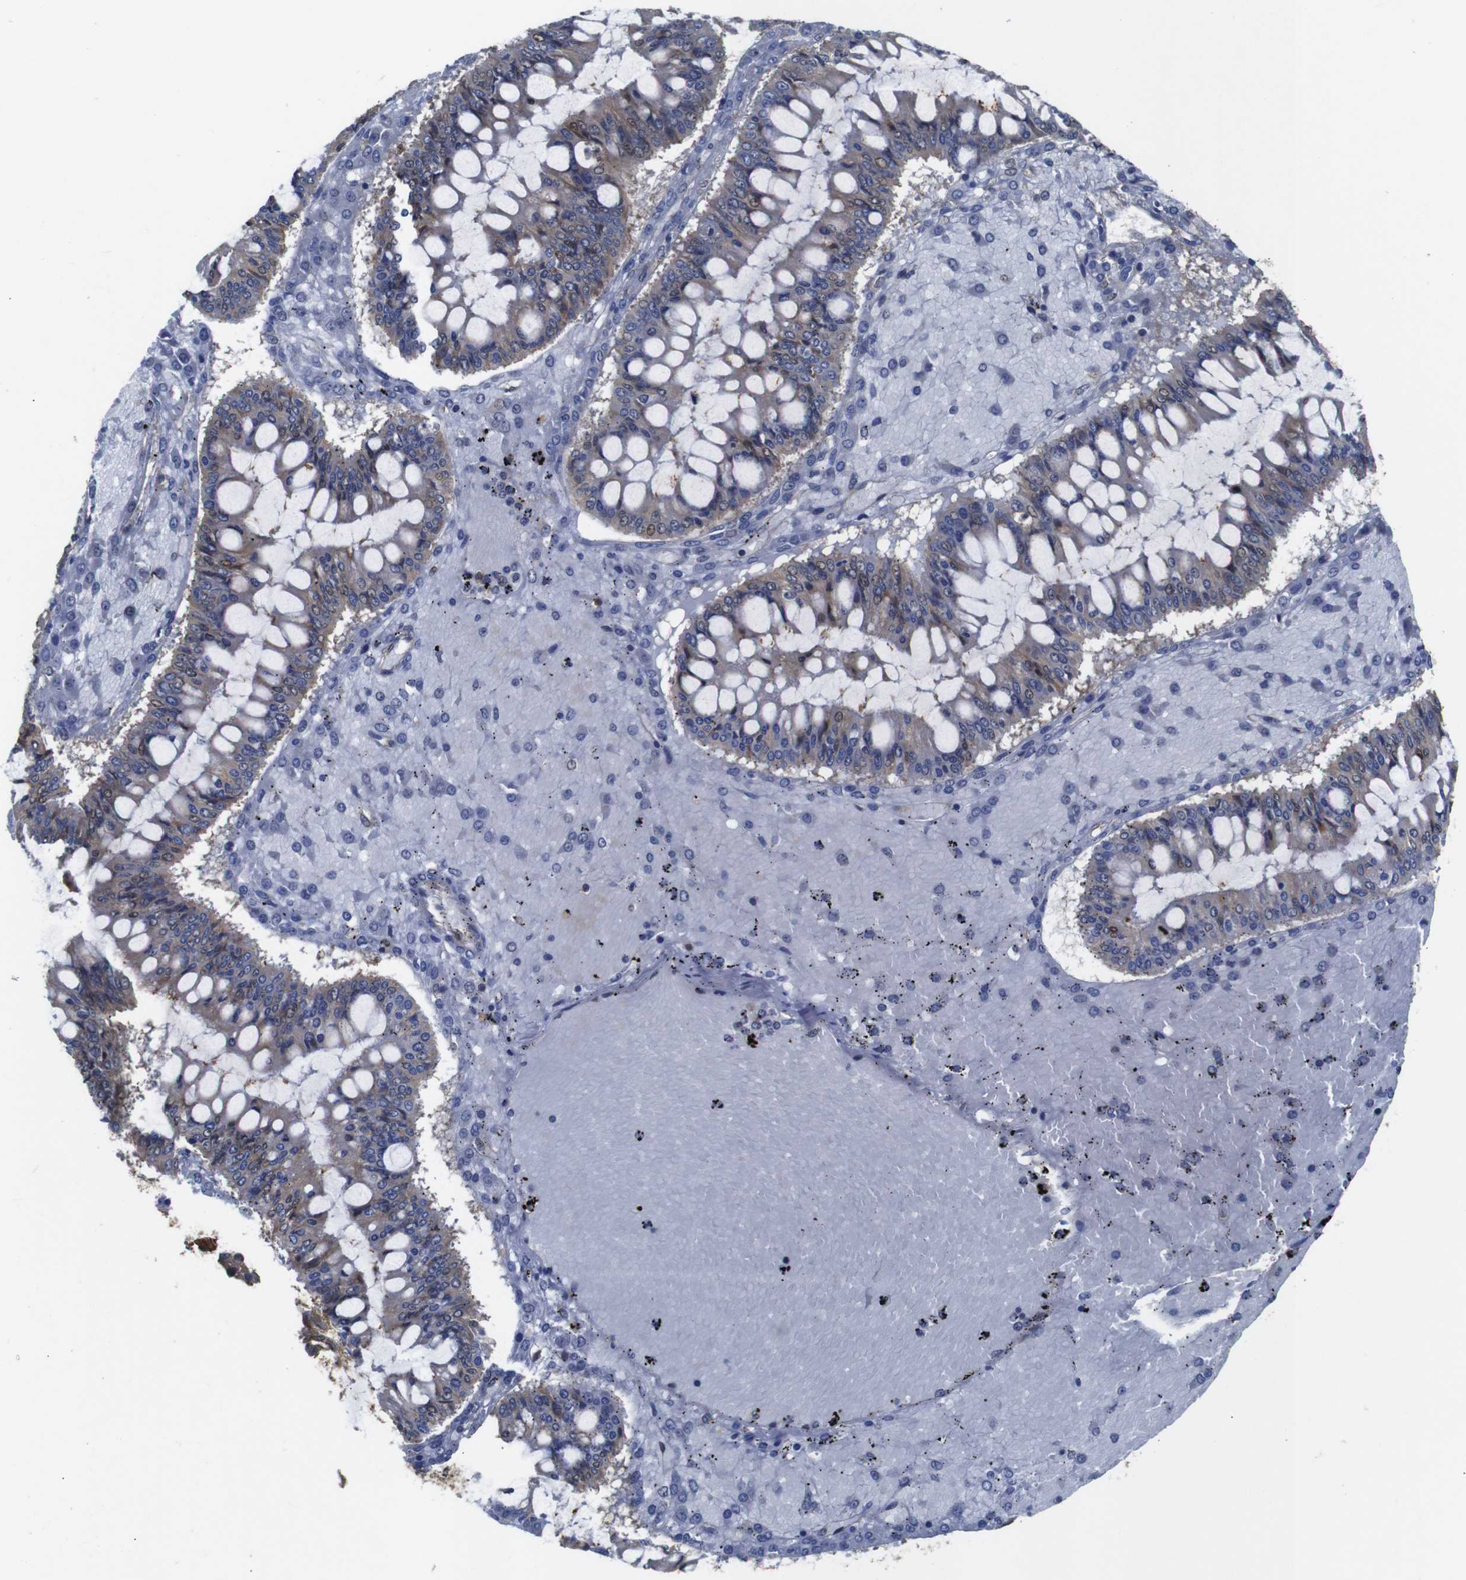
{"staining": {"intensity": "weak", "quantity": "25%-75%", "location": "cytoplasmic/membranous,nuclear"}, "tissue": "ovarian cancer", "cell_type": "Tumor cells", "image_type": "cancer", "snomed": [{"axis": "morphology", "description": "Cystadenocarcinoma, mucinous, NOS"}, {"axis": "topography", "description": "Ovary"}], "caption": "Ovarian mucinous cystadenocarcinoma stained with immunohistochemistry (IHC) reveals weak cytoplasmic/membranous and nuclear expression in approximately 25%-75% of tumor cells.", "gene": "BRWD3", "patient": {"sex": "female", "age": 73}}